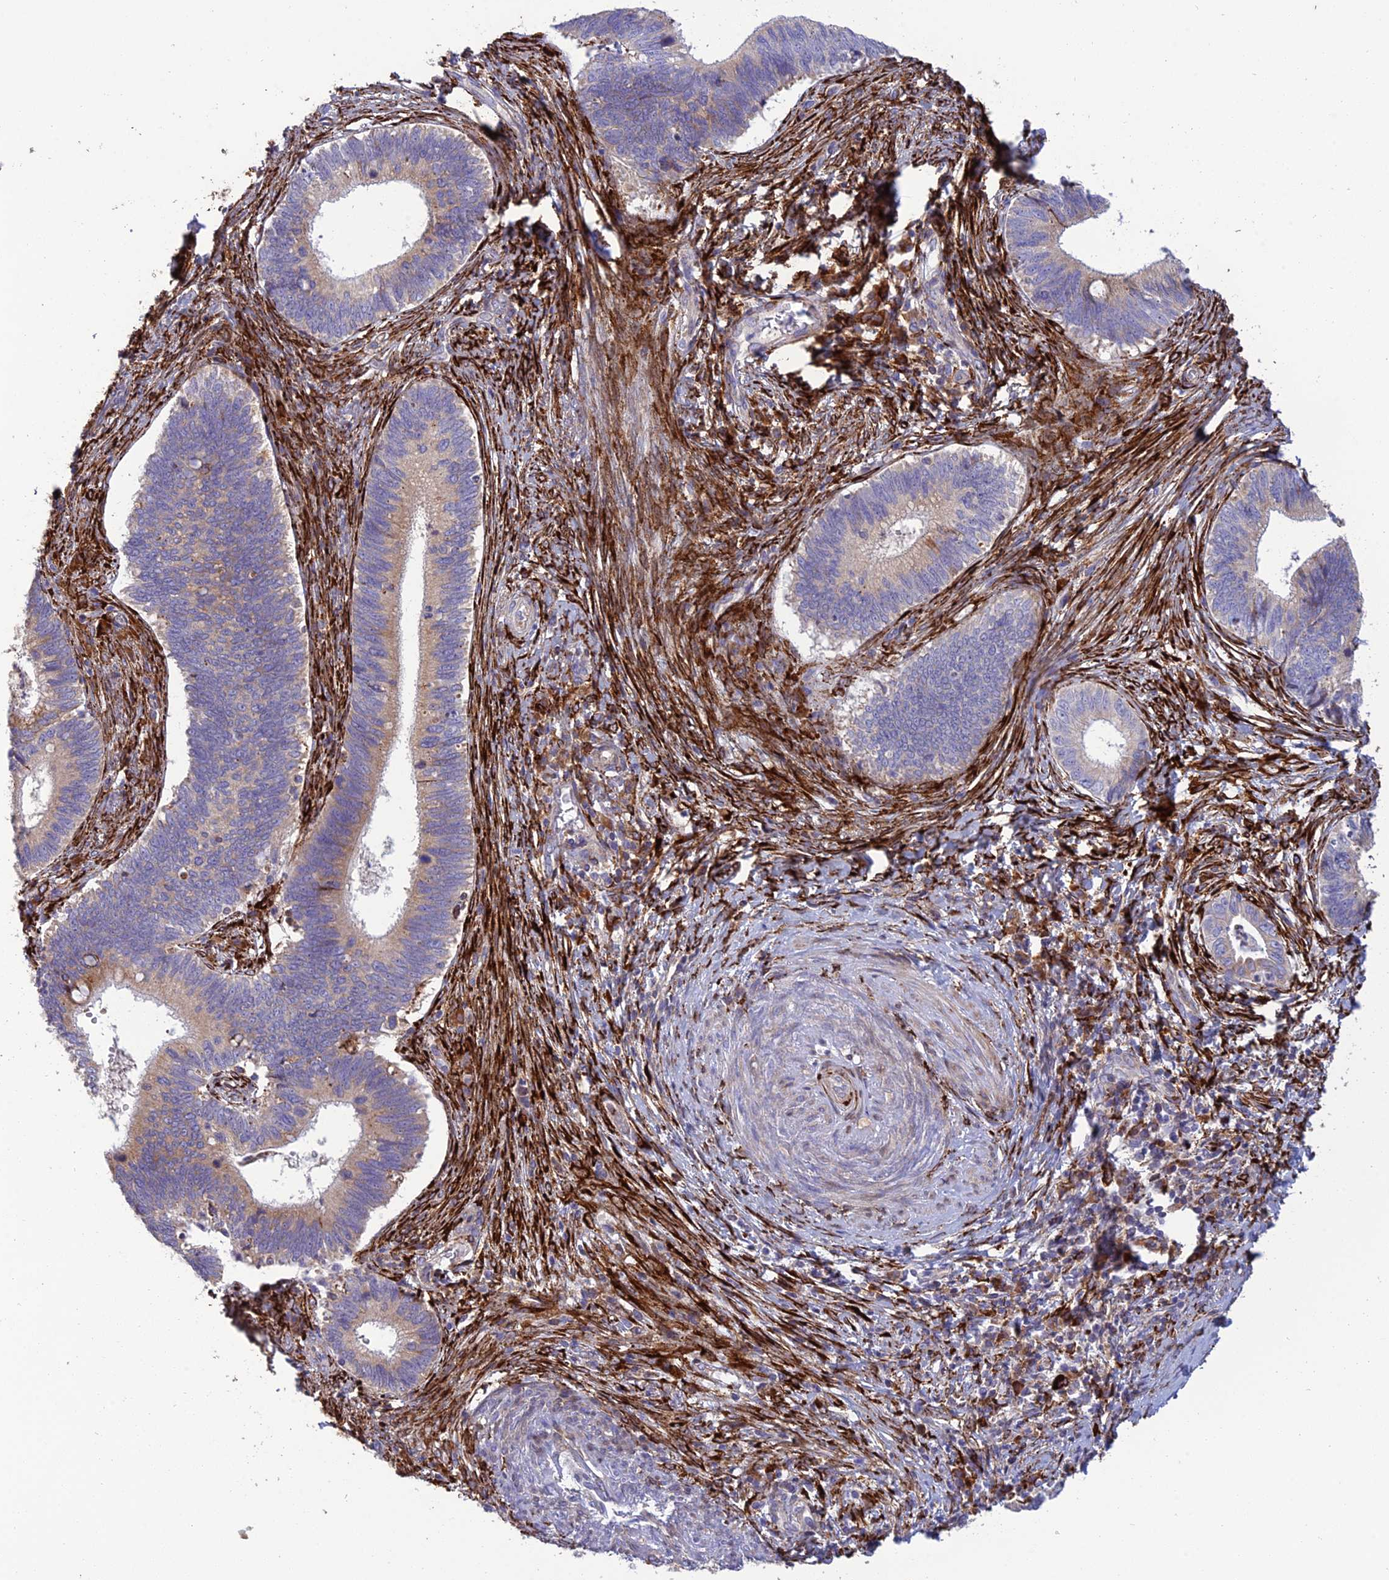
{"staining": {"intensity": "weak", "quantity": "25%-75%", "location": "cytoplasmic/membranous"}, "tissue": "cervical cancer", "cell_type": "Tumor cells", "image_type": "cancer", "snomed": [{"axis": "morphology", "description": "Adenocarcinoma, NOS"}, {"axis": "topography", "description": "Cervix"}], "caption": "Protein expression analysis of human cervical adenocarcinoma reveals weak cytoplasmic/membranous staining in approximately 25%-75% of tumor cells.", "gene": "RCN3", "patient": {"sex": "female", "age": 42}}